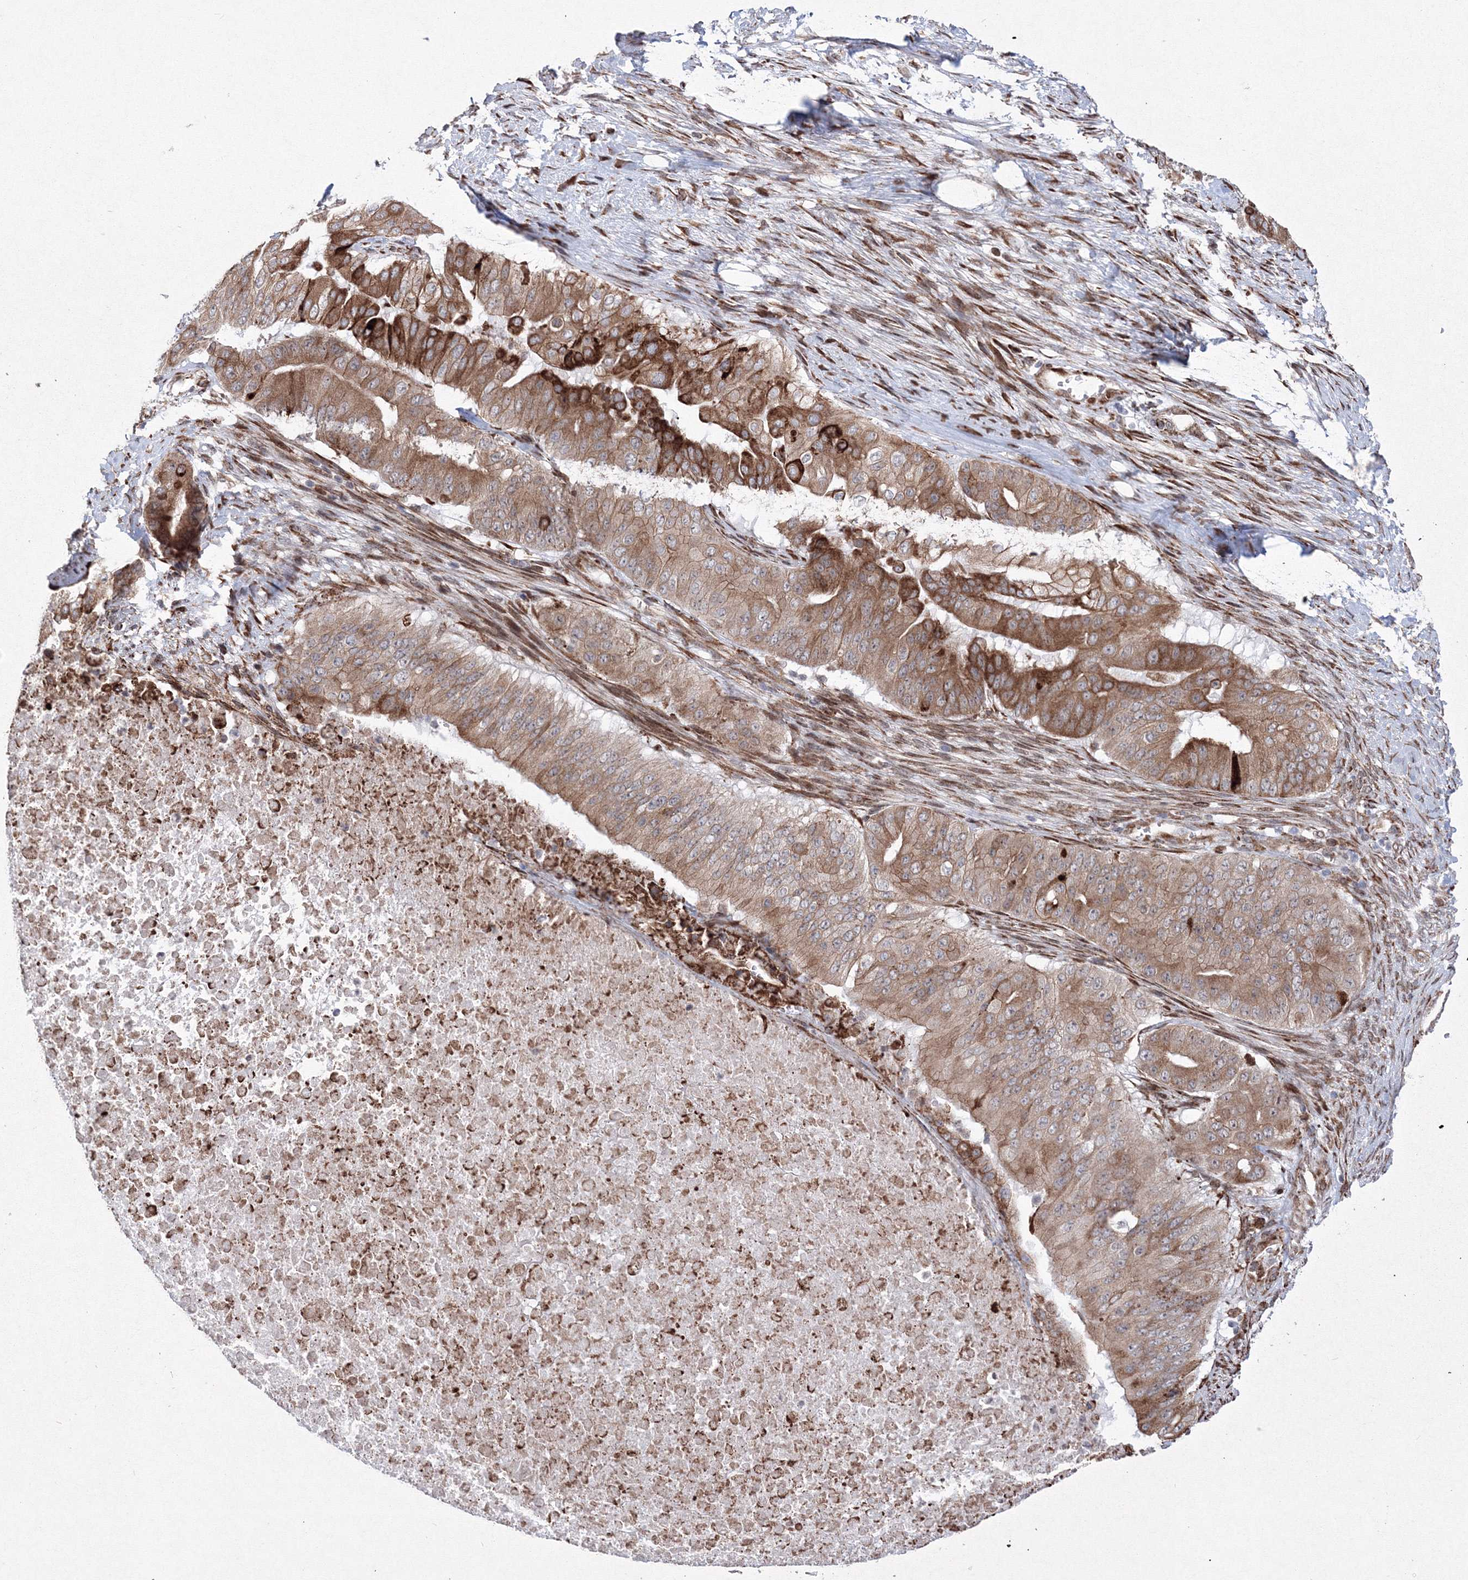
{"staining": {"intensity": "strong", "quantity": ">75%", "location": "cytoplasmic/membranous"}, "tissue": "pancreatic cancer", "cell_type": "Tumor cells", "image_type": "cancer", "snomed": [{"axis": "morphology", "description": "Adenocarcinoma, NOS"}, {"axis": "topography", "description": "Pancreas"}], "caption": "Protein analysis of adenocarcinoma (pancreatic) tissue reveals strong cytoplasmic/membranous expression in about >75% of tumor cells.", "gene": "EFCAB12", "patient": {"sex": "female", "age": 77}}